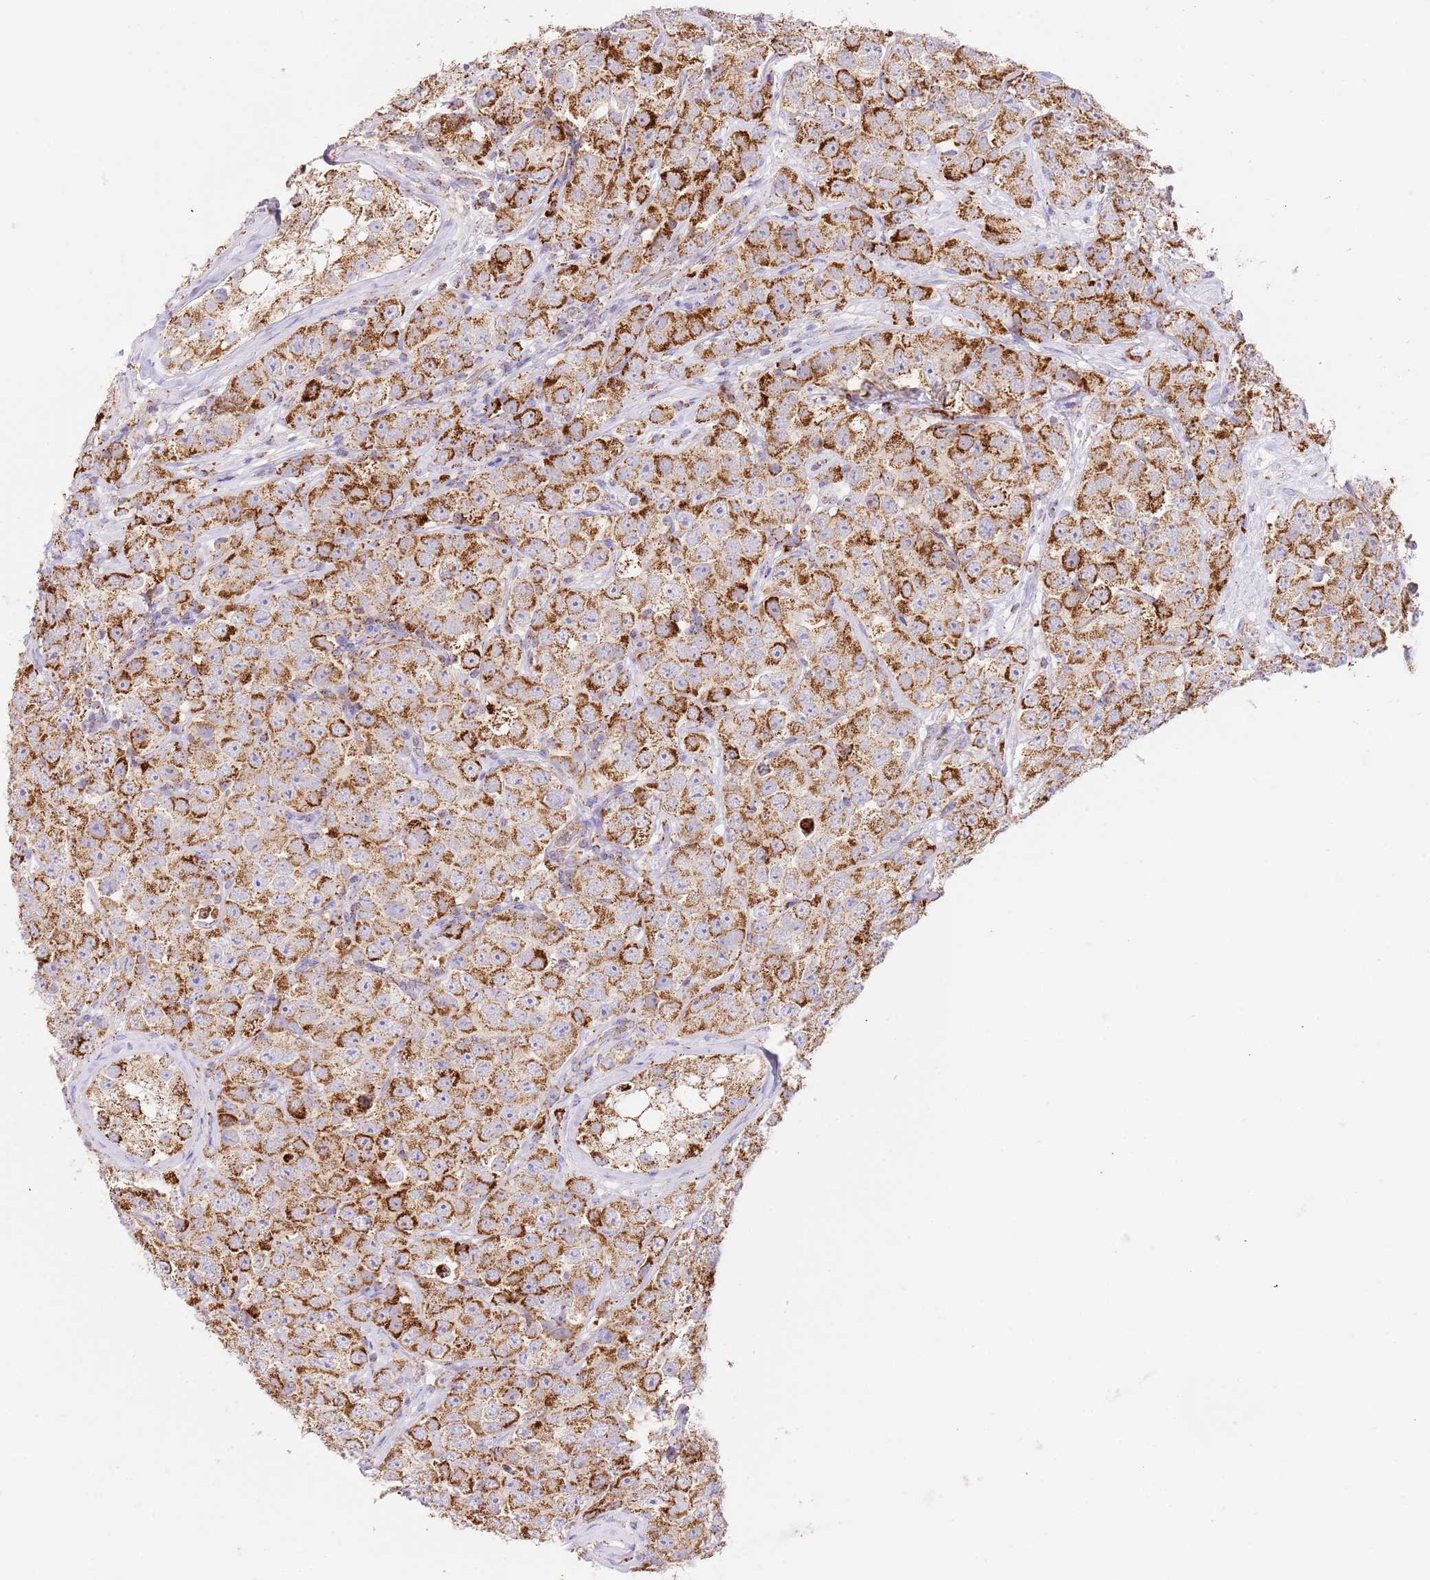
{"staining": {"intensity": "strong", "quantity": ">75%", "location": "cytoplasmic/membranous"}, "tissue": "testis cancer", "cell_type": "Tumor cells", "image_type": "cancer", "snomed": [{"axis": "morphology", "description": "Seminoma, NOS"}, {"axis": "topography", "description": "Testis"}], "caption": "A histopathology image of seminoma (testis) stained for a protein exhibits strong cytoplasmic/membranous brown staining in tumor cells.", "gene": "ZBTB39", "patient": {"sex": "male", "age": 28}}